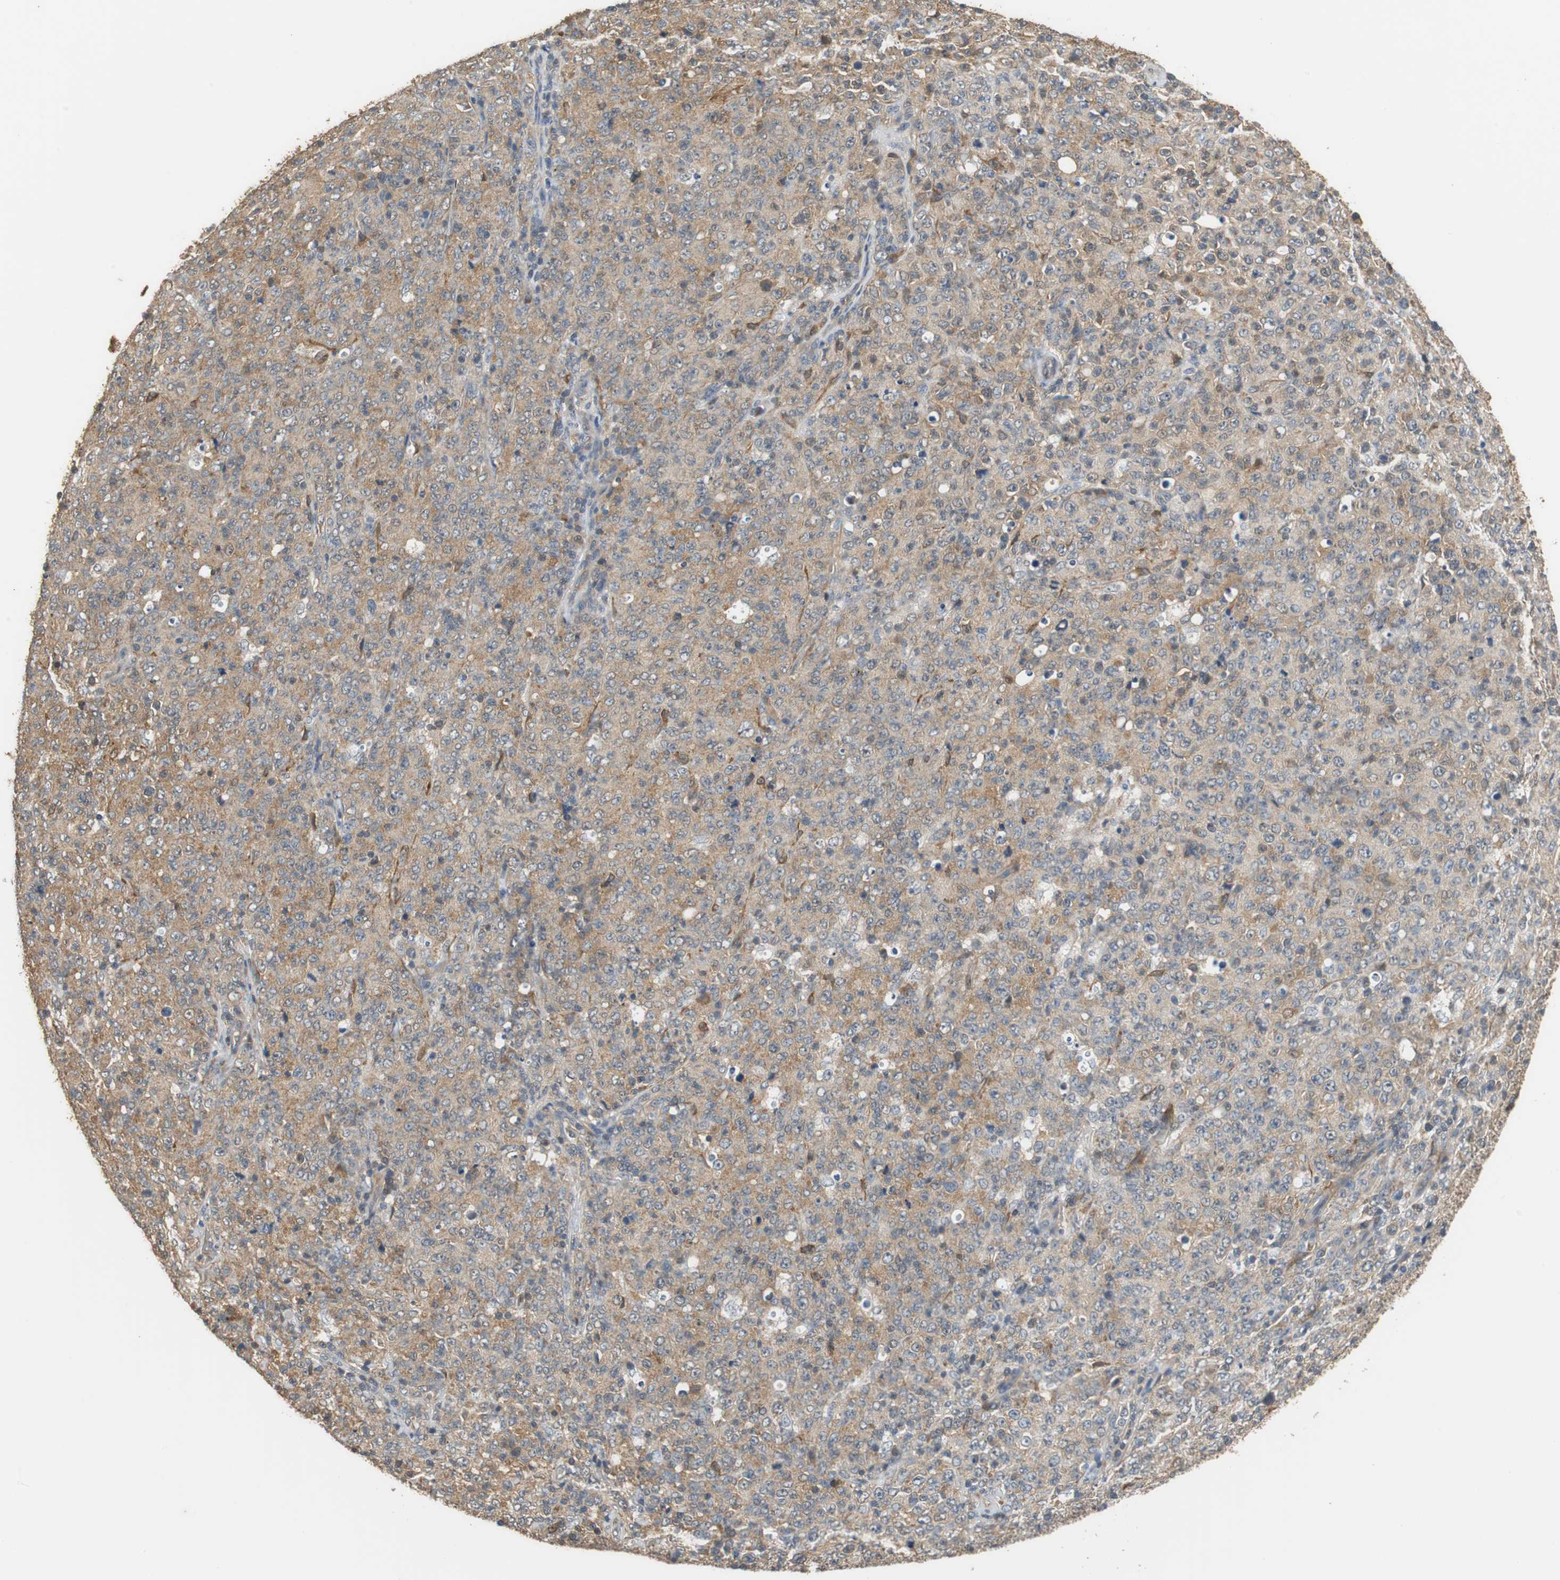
{"staining": {"intensity": "moderate", "quantity": ">75%", "location": "cytoplasmic/membranous"}, "tissue": "lymphoma", "cell_type": "Tumor cells", "image_type": "cancer", "snomed": [{"axis": "morphology", "description": "Malignant lymphoma, non-Hodgkin's type, High grade"}, {"axis": "topography", "description": "Tonsil"}], "caption": "Immunohistochemistry histopathology image of neoplastic tissue: human lymphoma stained using immunohistochemistry reveals medium levels of moderate protein expression localized specifically in the cytoplasmic/membranous of tumor cells, appearing as a cytoplasmic/membranous brown color.", "gene": "UBQLN2", "patient": {"sex": "female", "age": 36}}